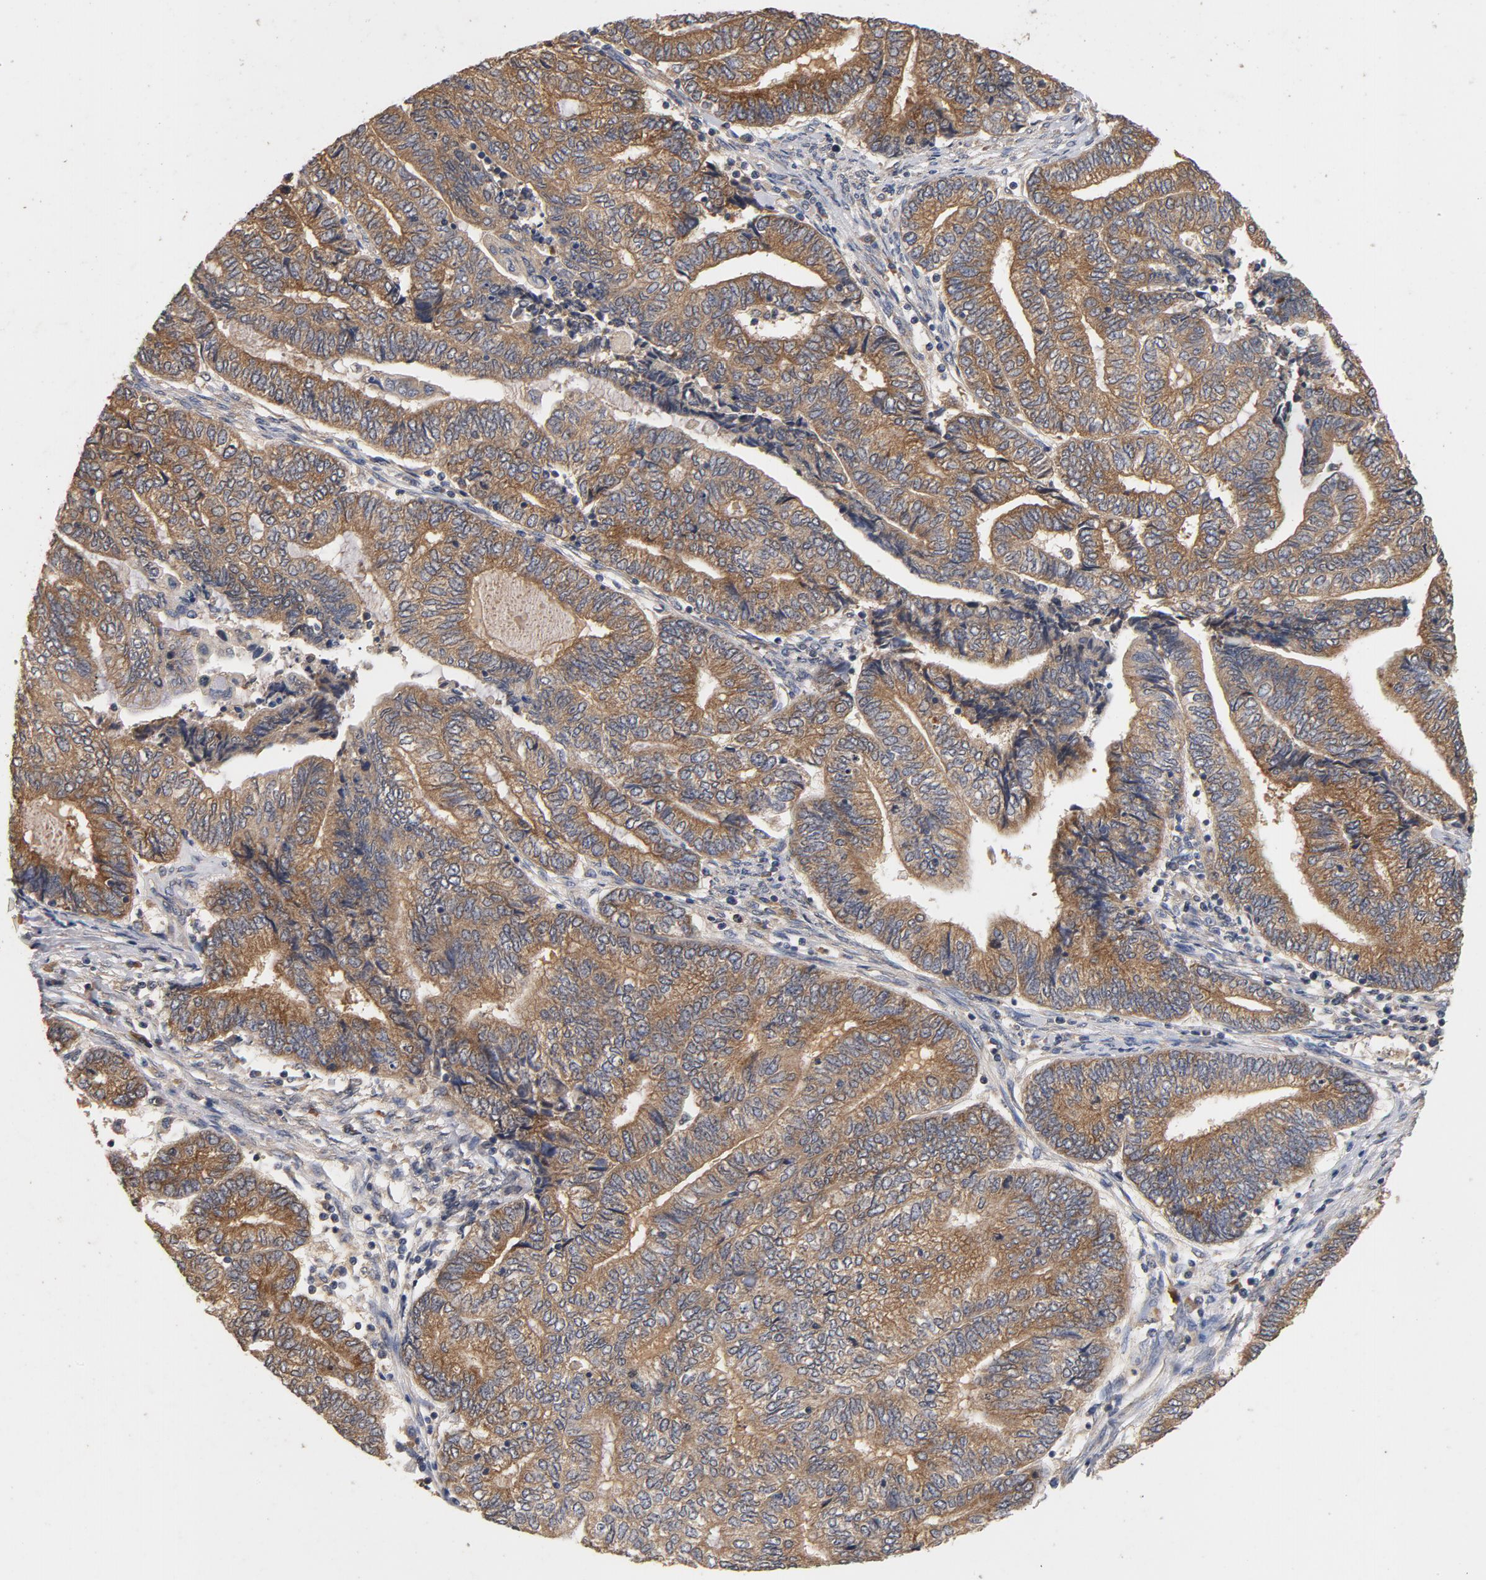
{"staining": {"intensity": "moderate", "quantity": ">75%", "location": "cytoplasmic/membranous"}, "tissue": "endometrial cancer", "cell_type": "Tumor cells", "image_type": "cancer", "snomed": [{"axis": "morphology", "description": "Adenocarcinoma, NOS"}, {"axis": "topography", "description": "Uterus"}, {"axis": "topography", "description": "Endometrium"}], "caption": "Immunohistochemical staining of adenocarcinoma (endometrial) reveals moderate cytoplasmic/membranous protein expression in approximately >75% of tumor cells. (Brightfield microscopy of DAB IHC at high magnification).", "gene": "DDX6", "patient": {"sex": "female", "age": 70}}